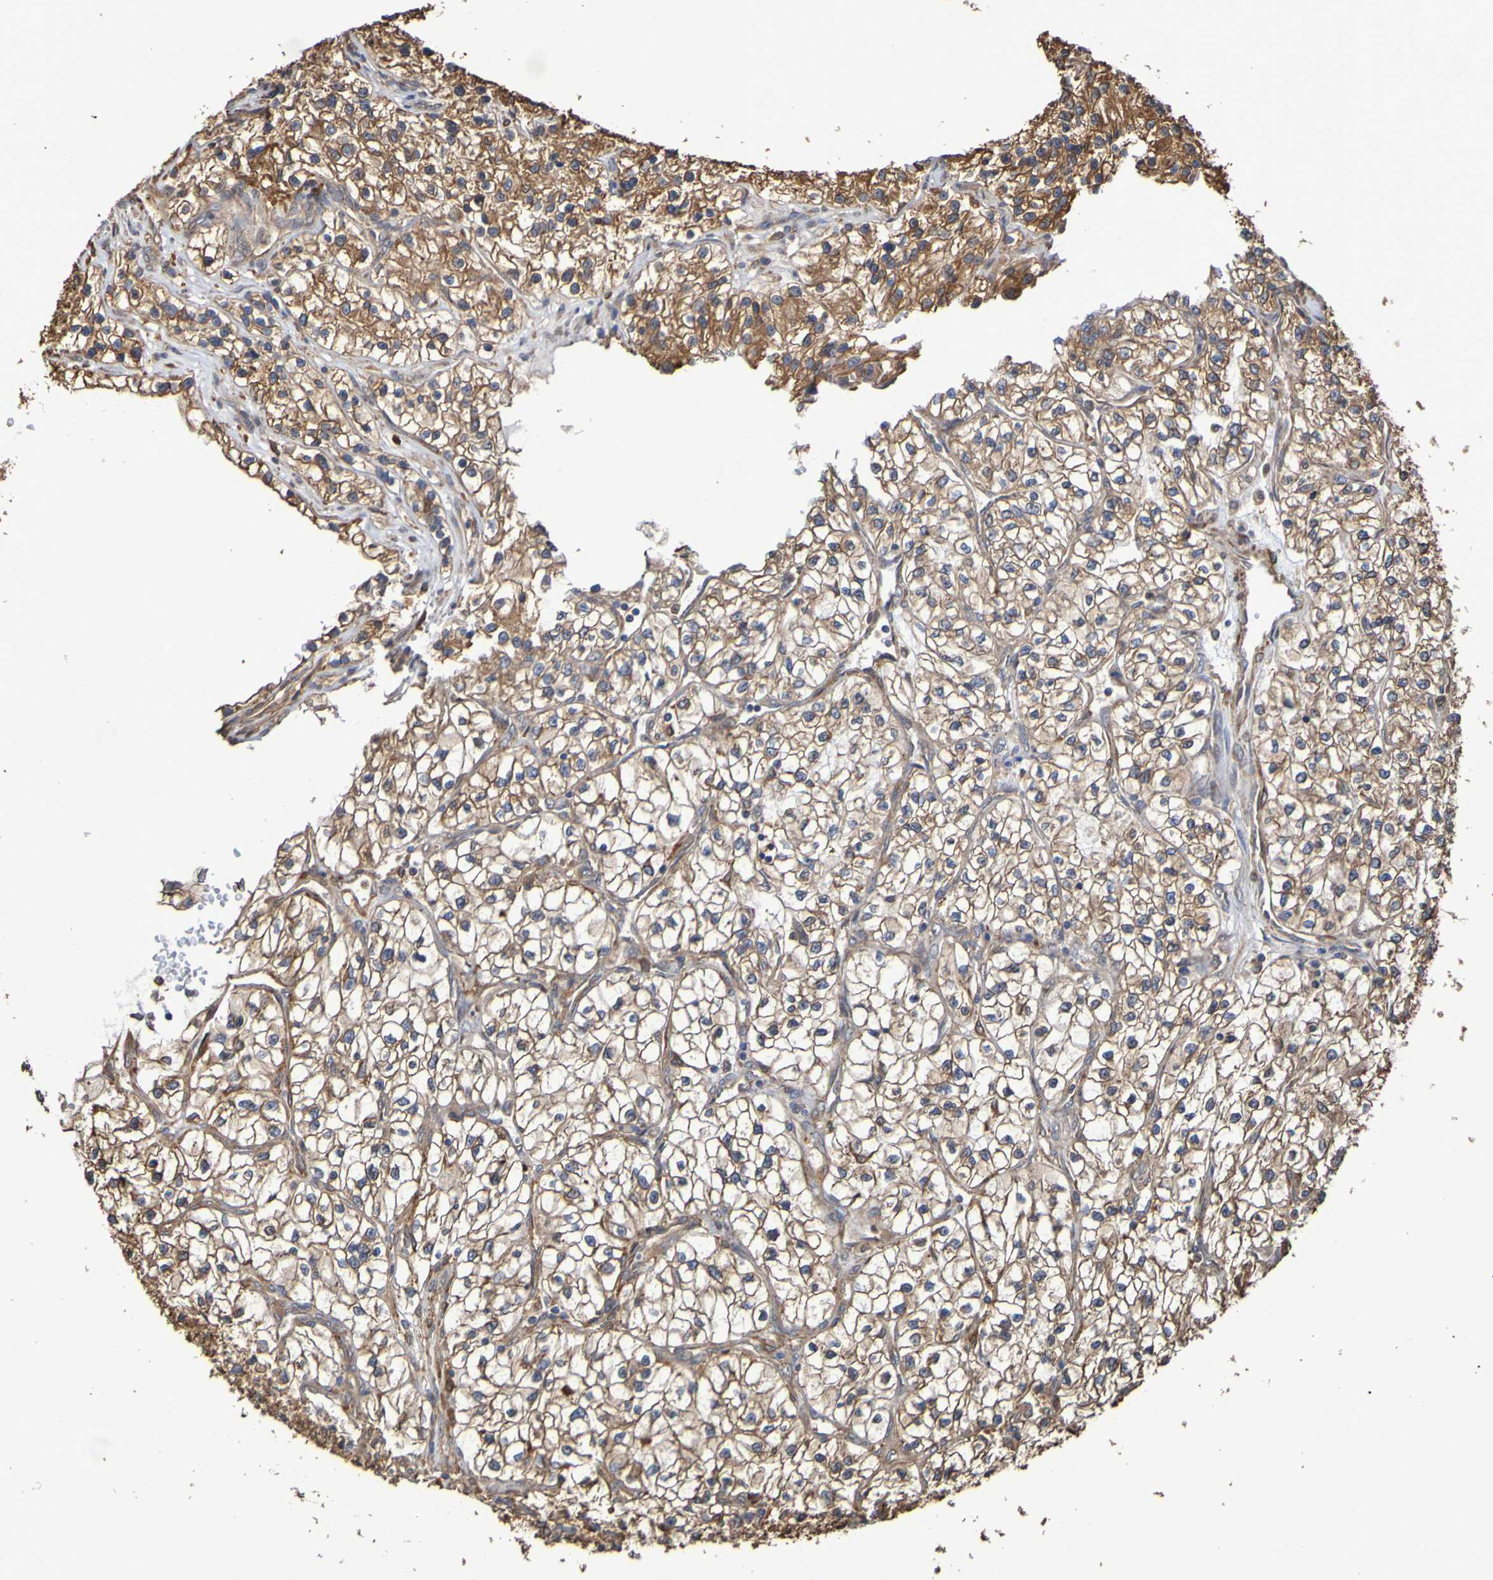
{"staining": {"intensity": "moderate", "quantity": "25%-75%", "location": "cytoplasmic/membranous"}, "tissue": "renal cancer", "cell_type": "Tumor cells", "image_type": "cancer", "snomed": [{"axis": "morphology", "description": "Adenocarcinoma, NOS"}, {"axis": "topography", "description": "Kidney"}], "caption": "Renal adenocarcinoma stained with immunohistochemistry (IHC) shows moderate cytoplasmic/membranous positivity in approximately 25%-75% of tumor cells.", "gene": "RAB11A", "patient": {"sex": "female", "age": 57}}